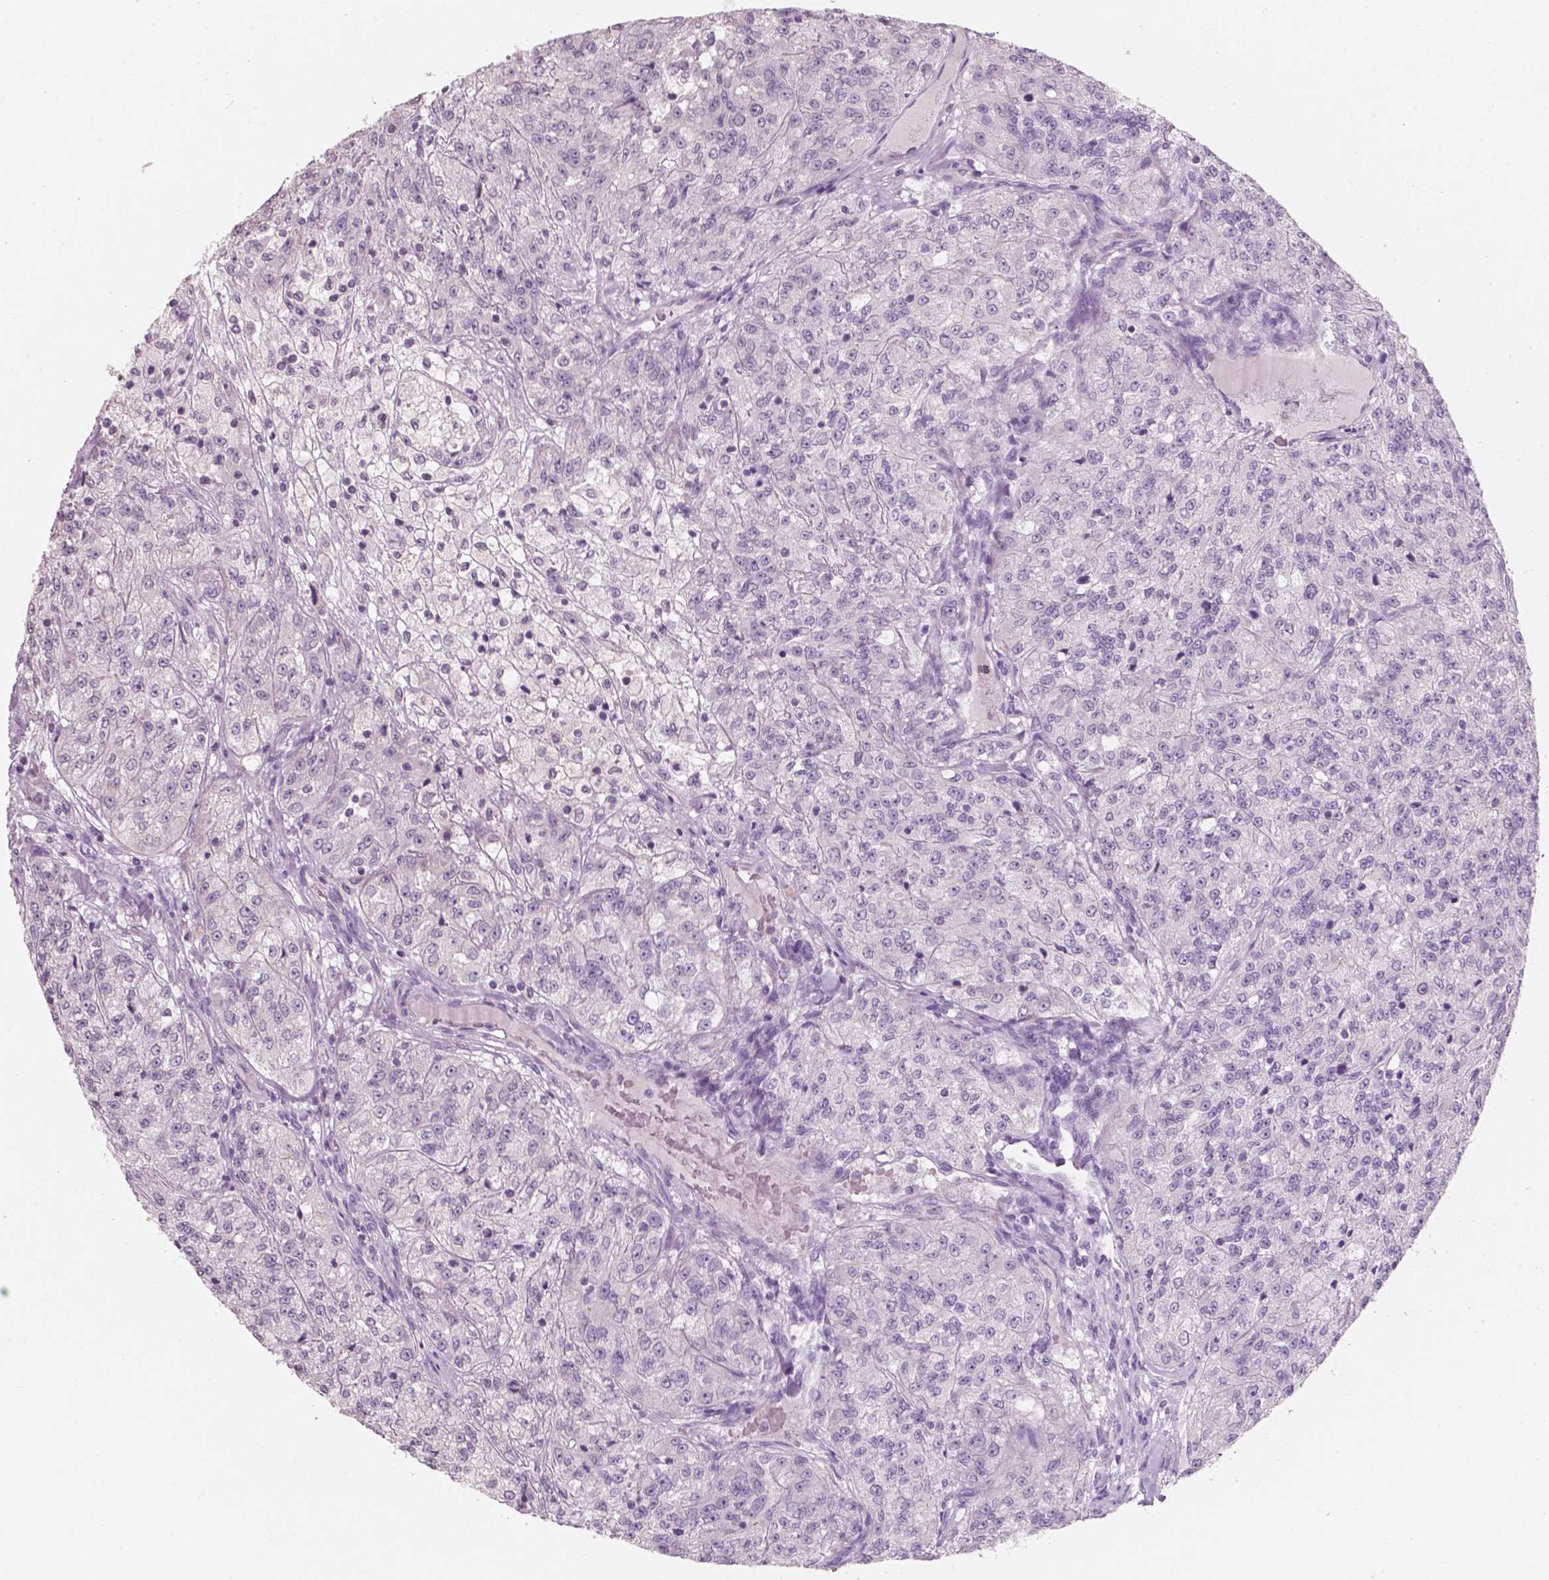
{"staining": {"intensity": "negative", "quantity": "none", "location": "none"}, "tissue": "renal cancer", "cell_type": "Tumor cells", "image_type": "cancer", "snomed": [{"axis": "morphology", "description": "Adenocarcinoma, NOS"}, {"axis": "topography", "description": "Kidney"}], "caption": "Micrograph shows no protein staining in tumor cells of renal adenocarcinoma tissue. (DAB (3,3'-diaminobenzidine) immunohistochemistry, high magnification).", "gene": "AWAT1", "patient": {"sex": "female", "age": 63}}